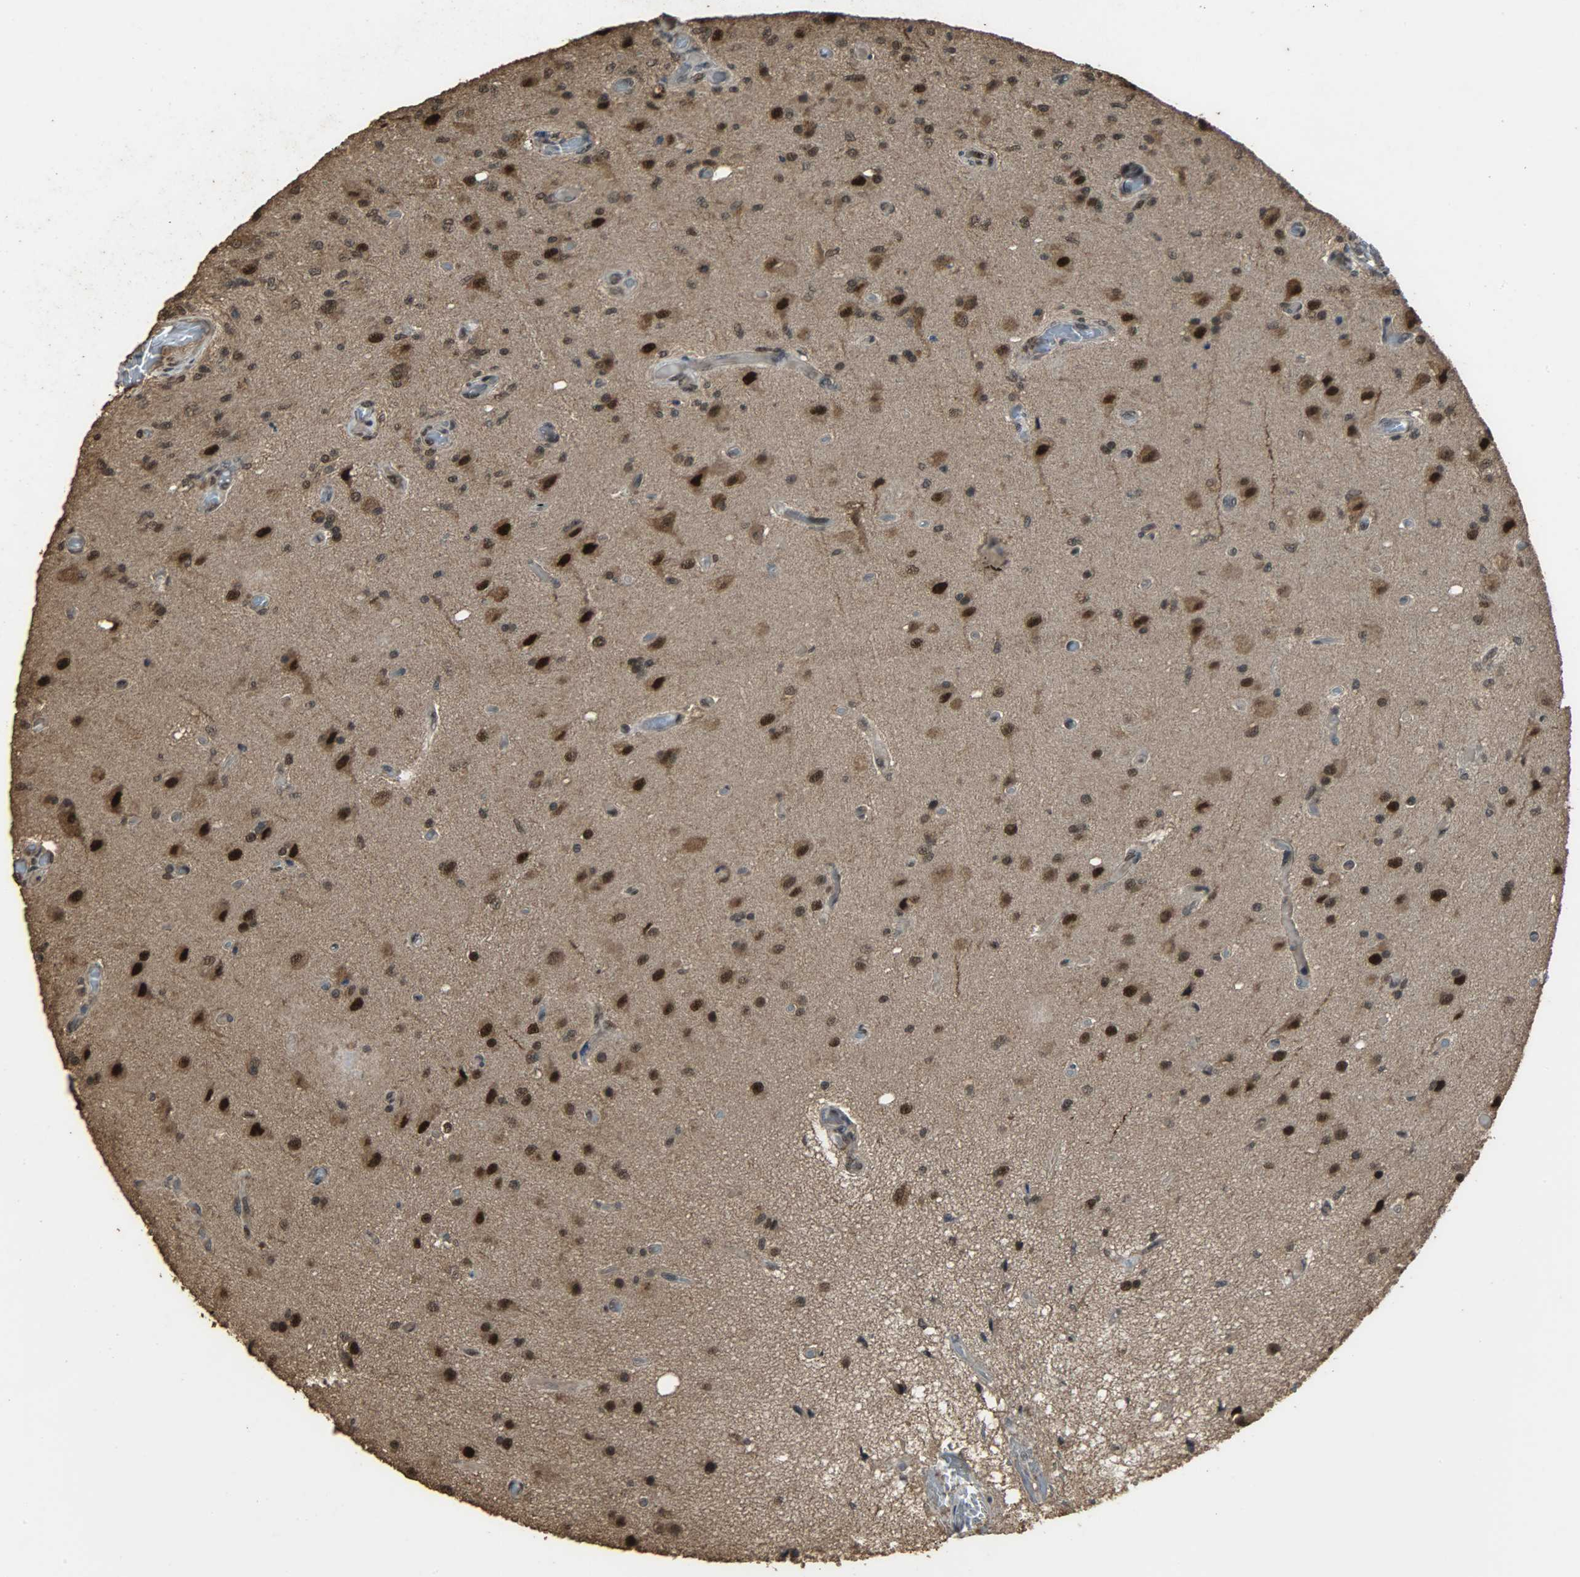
{"staining": {"intensity": "strong", "quantity": ">75%", "location": "cytoplasmic/membranous,nuclear"}, "tissue": "glioma", "cell_type": "Tumor cells", "image_type": "cancer", "snomed": [{"axis": "morphology", "description": "Normal tissue, NOS"}, {"axis": "morphology", "description": "Glioma, malignant, High grade"}, {"axis": "topography", "description": "Cerebral cortex"}], "caption": "Malignant glioma (high-grade) stained with DAB (3,3'-diaminobenzidine) immunohistochemistry (IHC) exhibits high levels of strong cytoplasmic/membranous and nuclear staining in approximately >75% of tumor cells.", "gene": "CCNT2", "patient": {"sex": "male", "age": 77}}